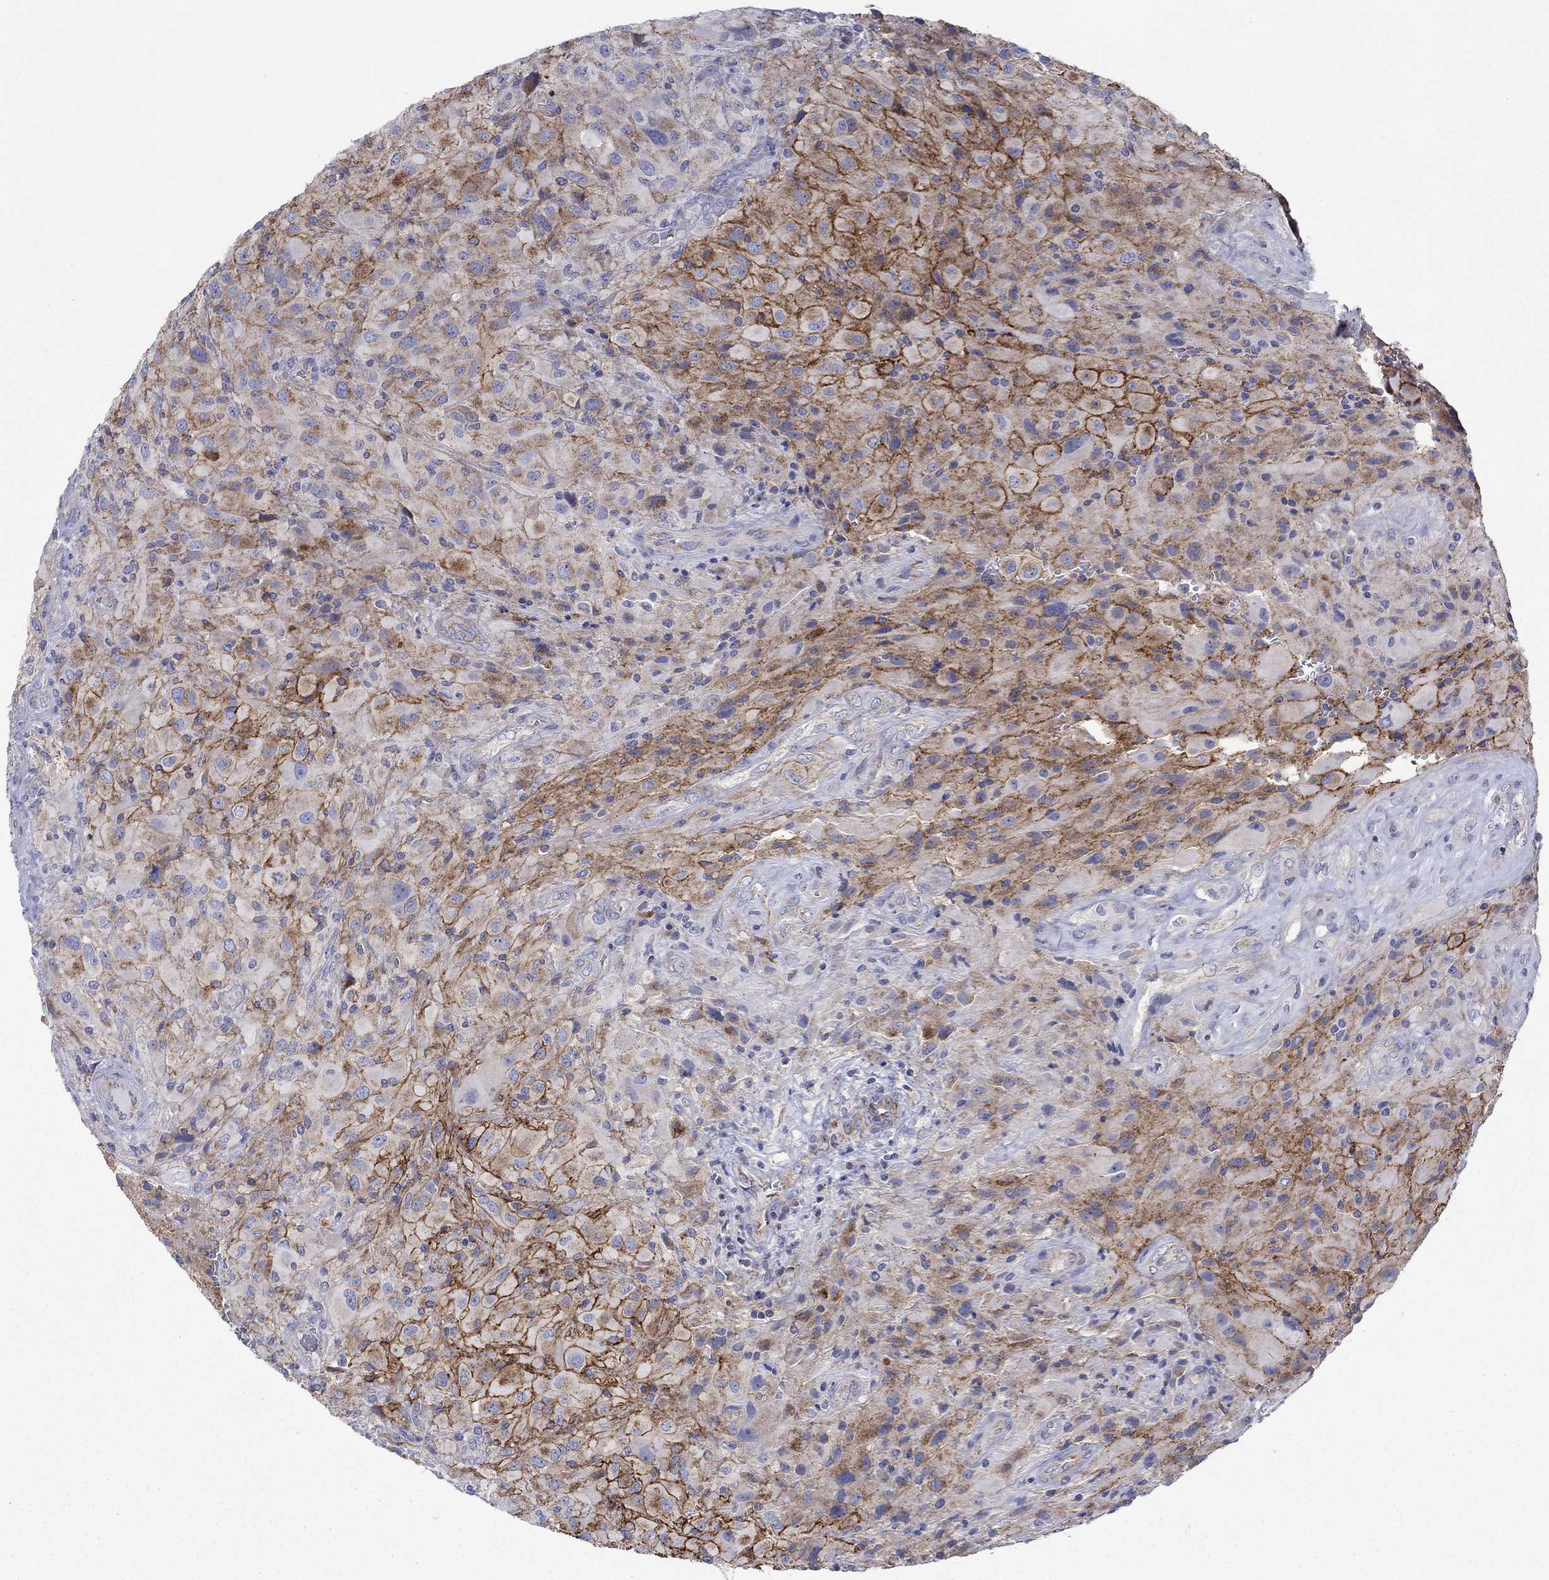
{"staining": {"intensity": "negative", "quantity": "none", "location": "none"}, "tissue": "glioma", "cell_type": "Tumor cells", "image_type": "cancer", "snomed": [{"axis": "morphology", "description": "Glioma, malignant, High grade"}, {"axis": "topography", "description": "Cerebral cortex"}], "caption": "High magnification brightfield microscopy of malignant glioma (high-grade) stained with DAB (brown) and counterstained with hematoxylin (blue): tumor cells show no significant positivity. Nuclei are stained in blue.", "gene": "CISD1", "patient": {"sex": "male", "age": 35}}